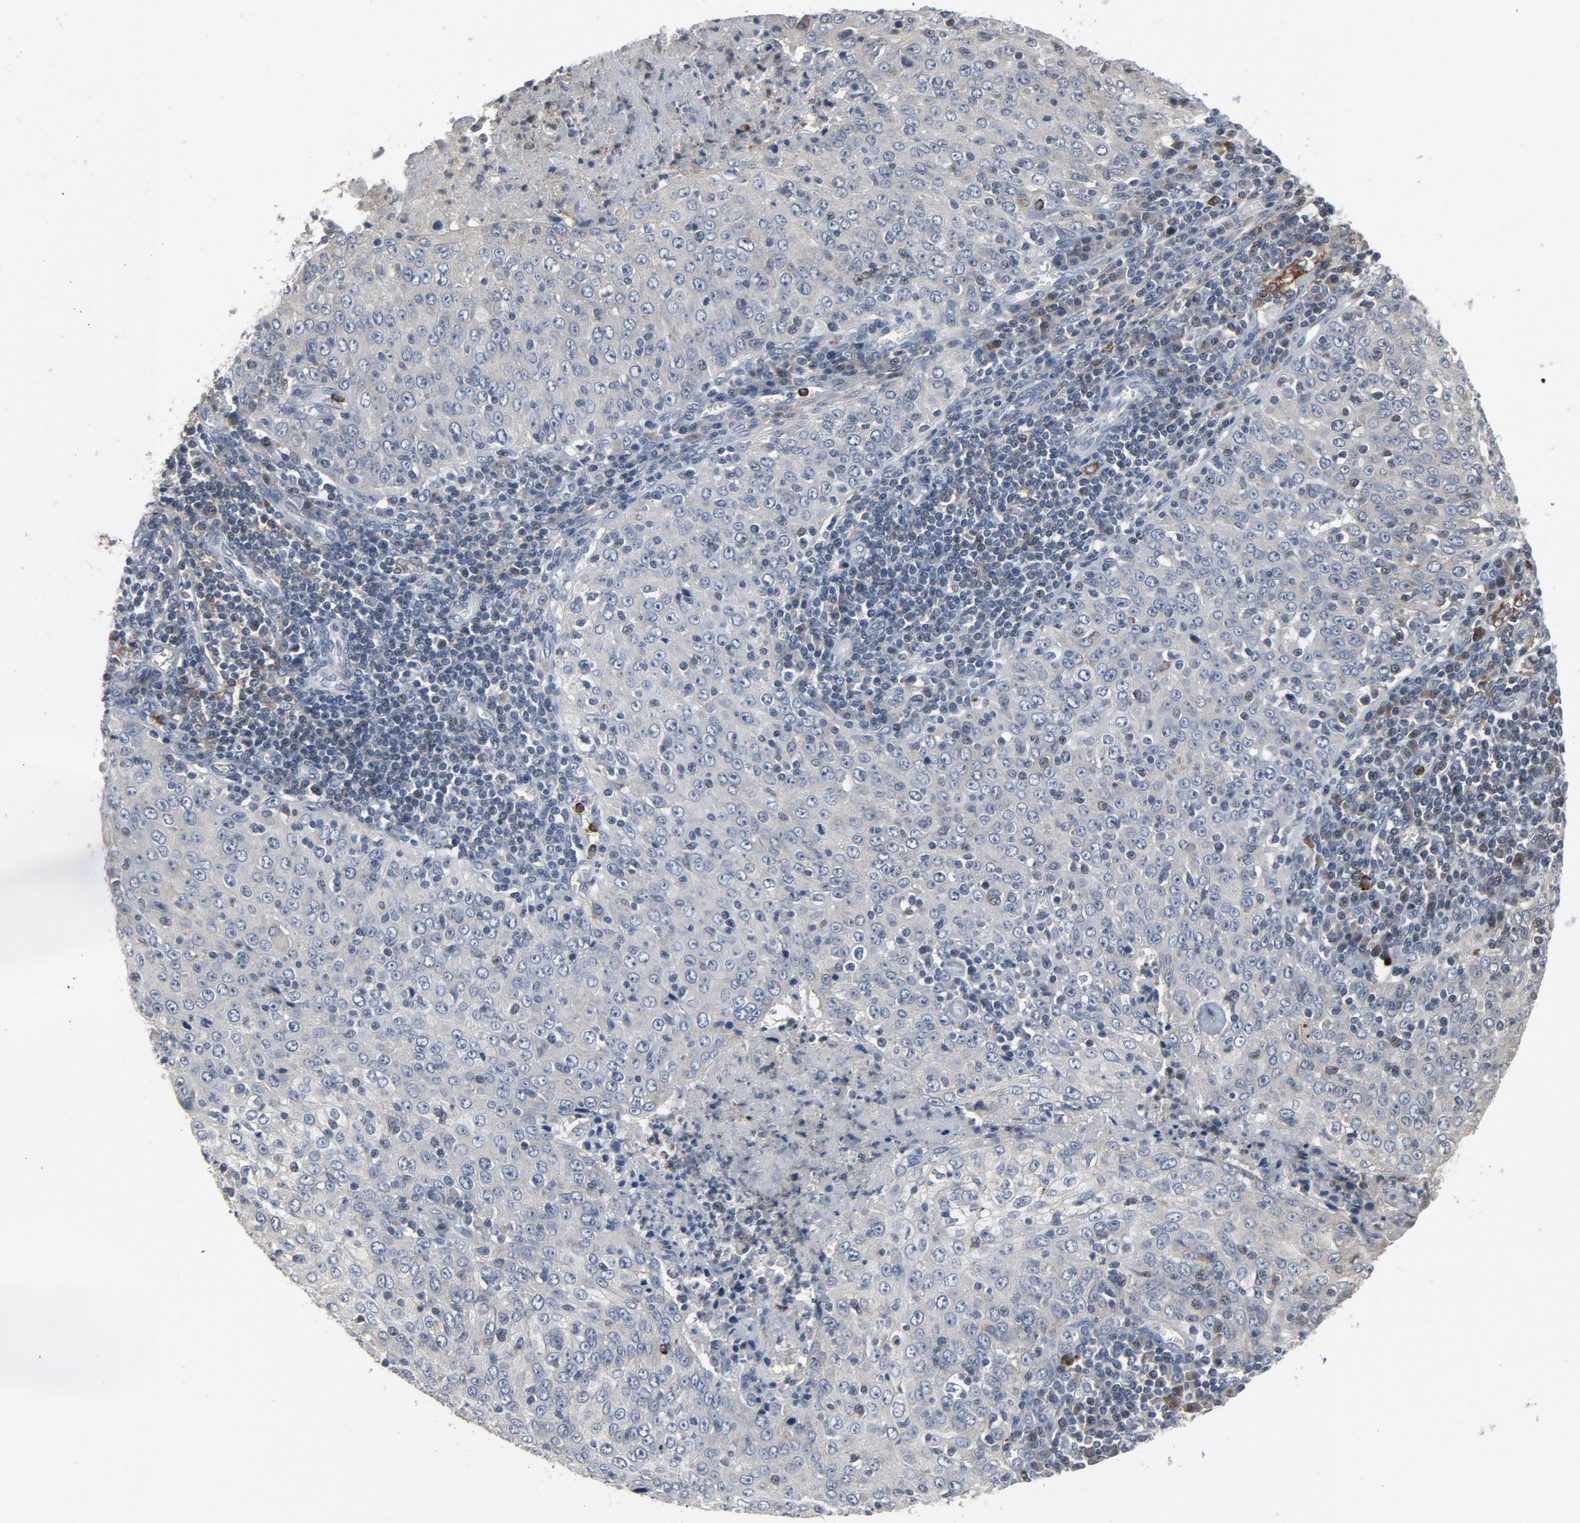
{"staining": {"intensity": "negative", "quantity": "none", "location": "none"}, "tissue": "cervical cancer", "cell_type": "Tumor cells", "image_type": "cancer", "snomed": [{"axis": "morphology", "description": "Squamous cell carcinoma, NOS"}, {"axis": "topography", "description": "Cervix"}], "caption": "Immunohistochemistry image of neoplastic tissue: human squamous cell carcinoma (cervical) stained with DAB (3,3'-diaminobenzidine) shows no significant protein expression in tumor cells.", "gene": "PDZD4", "patient": {"sex": "female", "age": 27}}